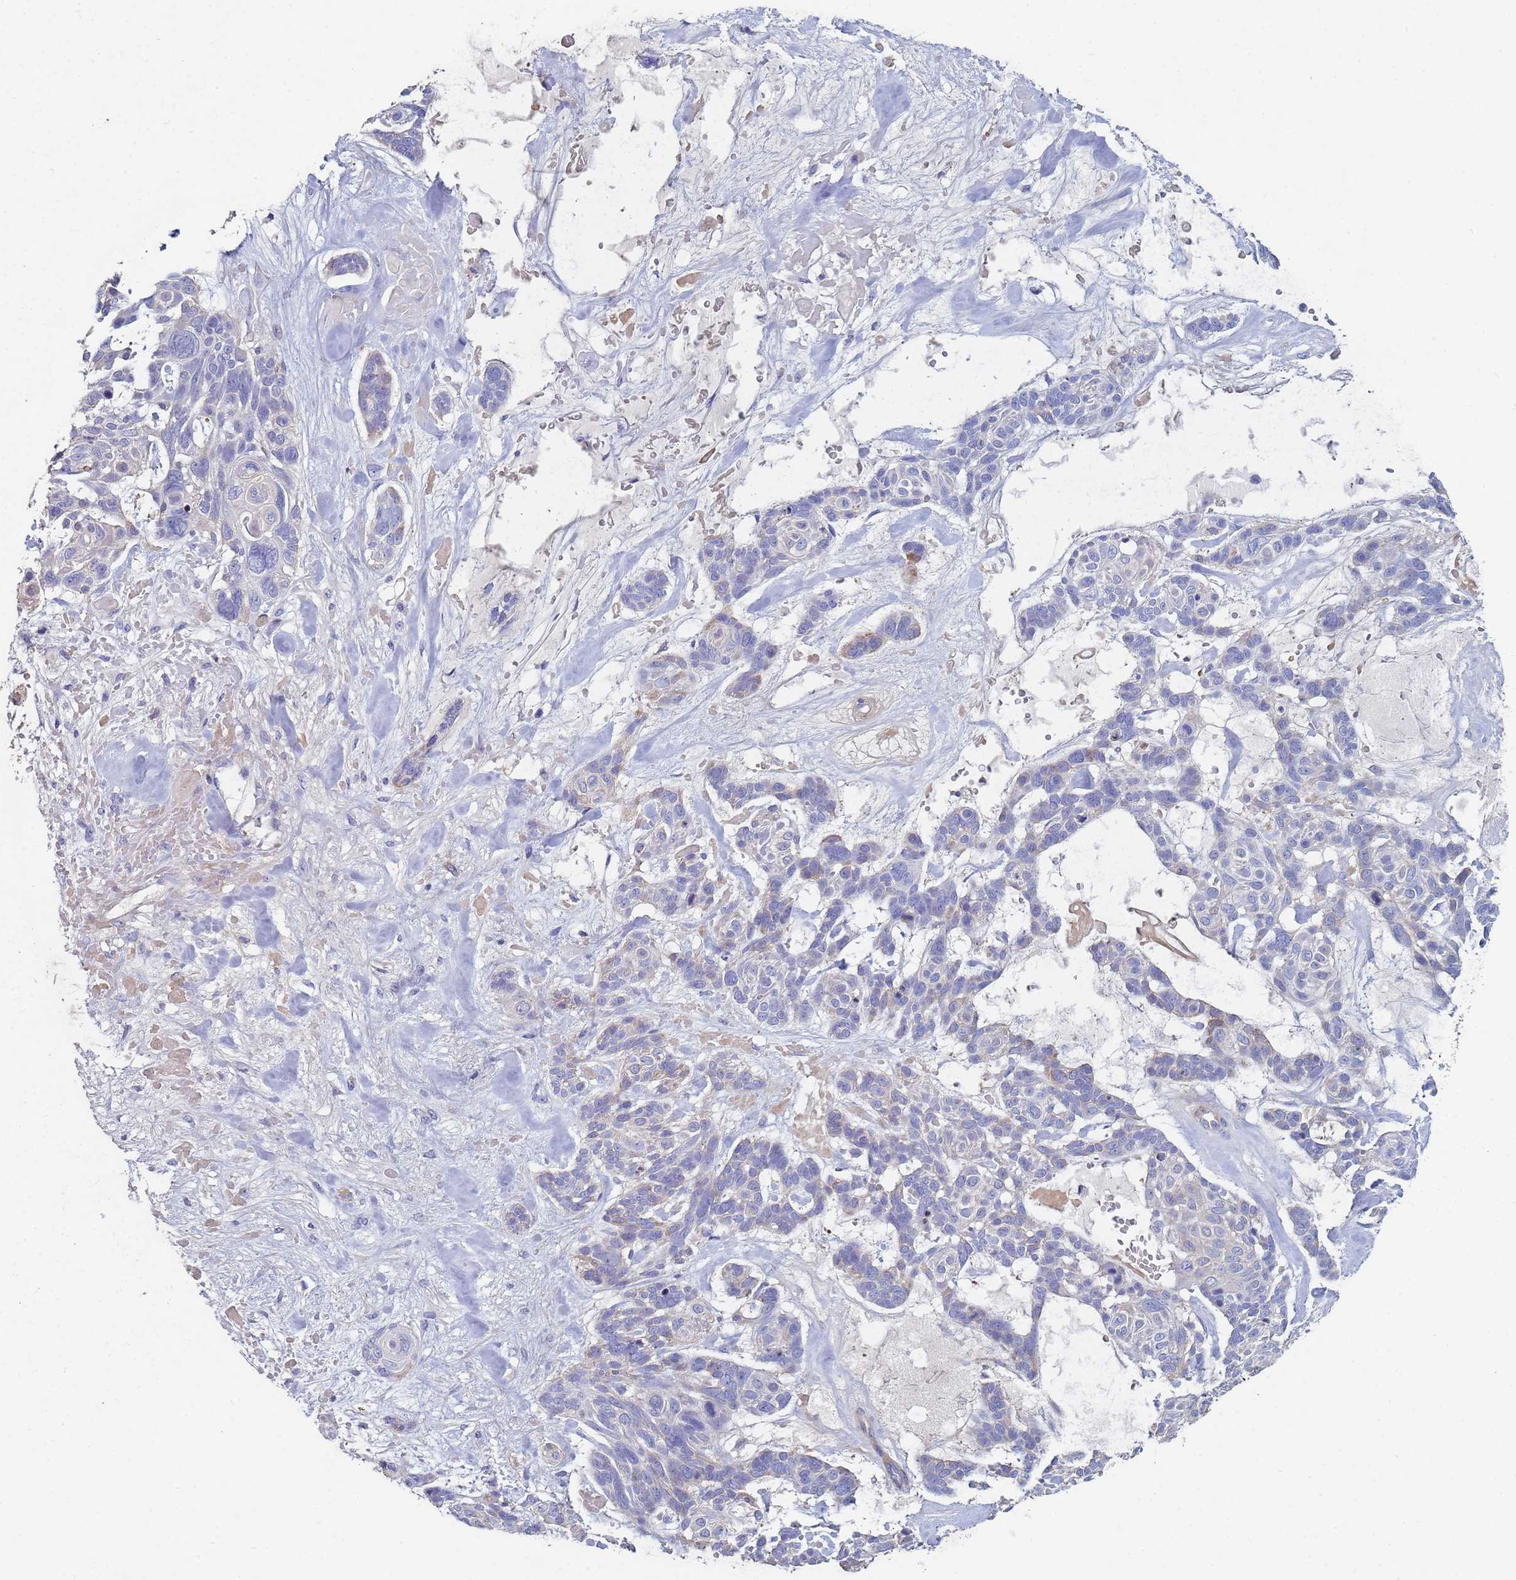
{"staining": {"intensity": "negative", "quantity": "none", "location": "none"}, "tissue": "skin cancer", "cell_type": "Tumor cells", "image_type": "cancer", "snomed": [{"axis": "morphology", "description": "Basal cell carcinoma"}, {"axis": "topography", "description": "Skin"}], "caption": "IHC of human skin cancer (basal cell carcinoma) displays no expression in tumor cells.", "gene": "ABCA8", "patient": {"sex": "male", "age": 88}}